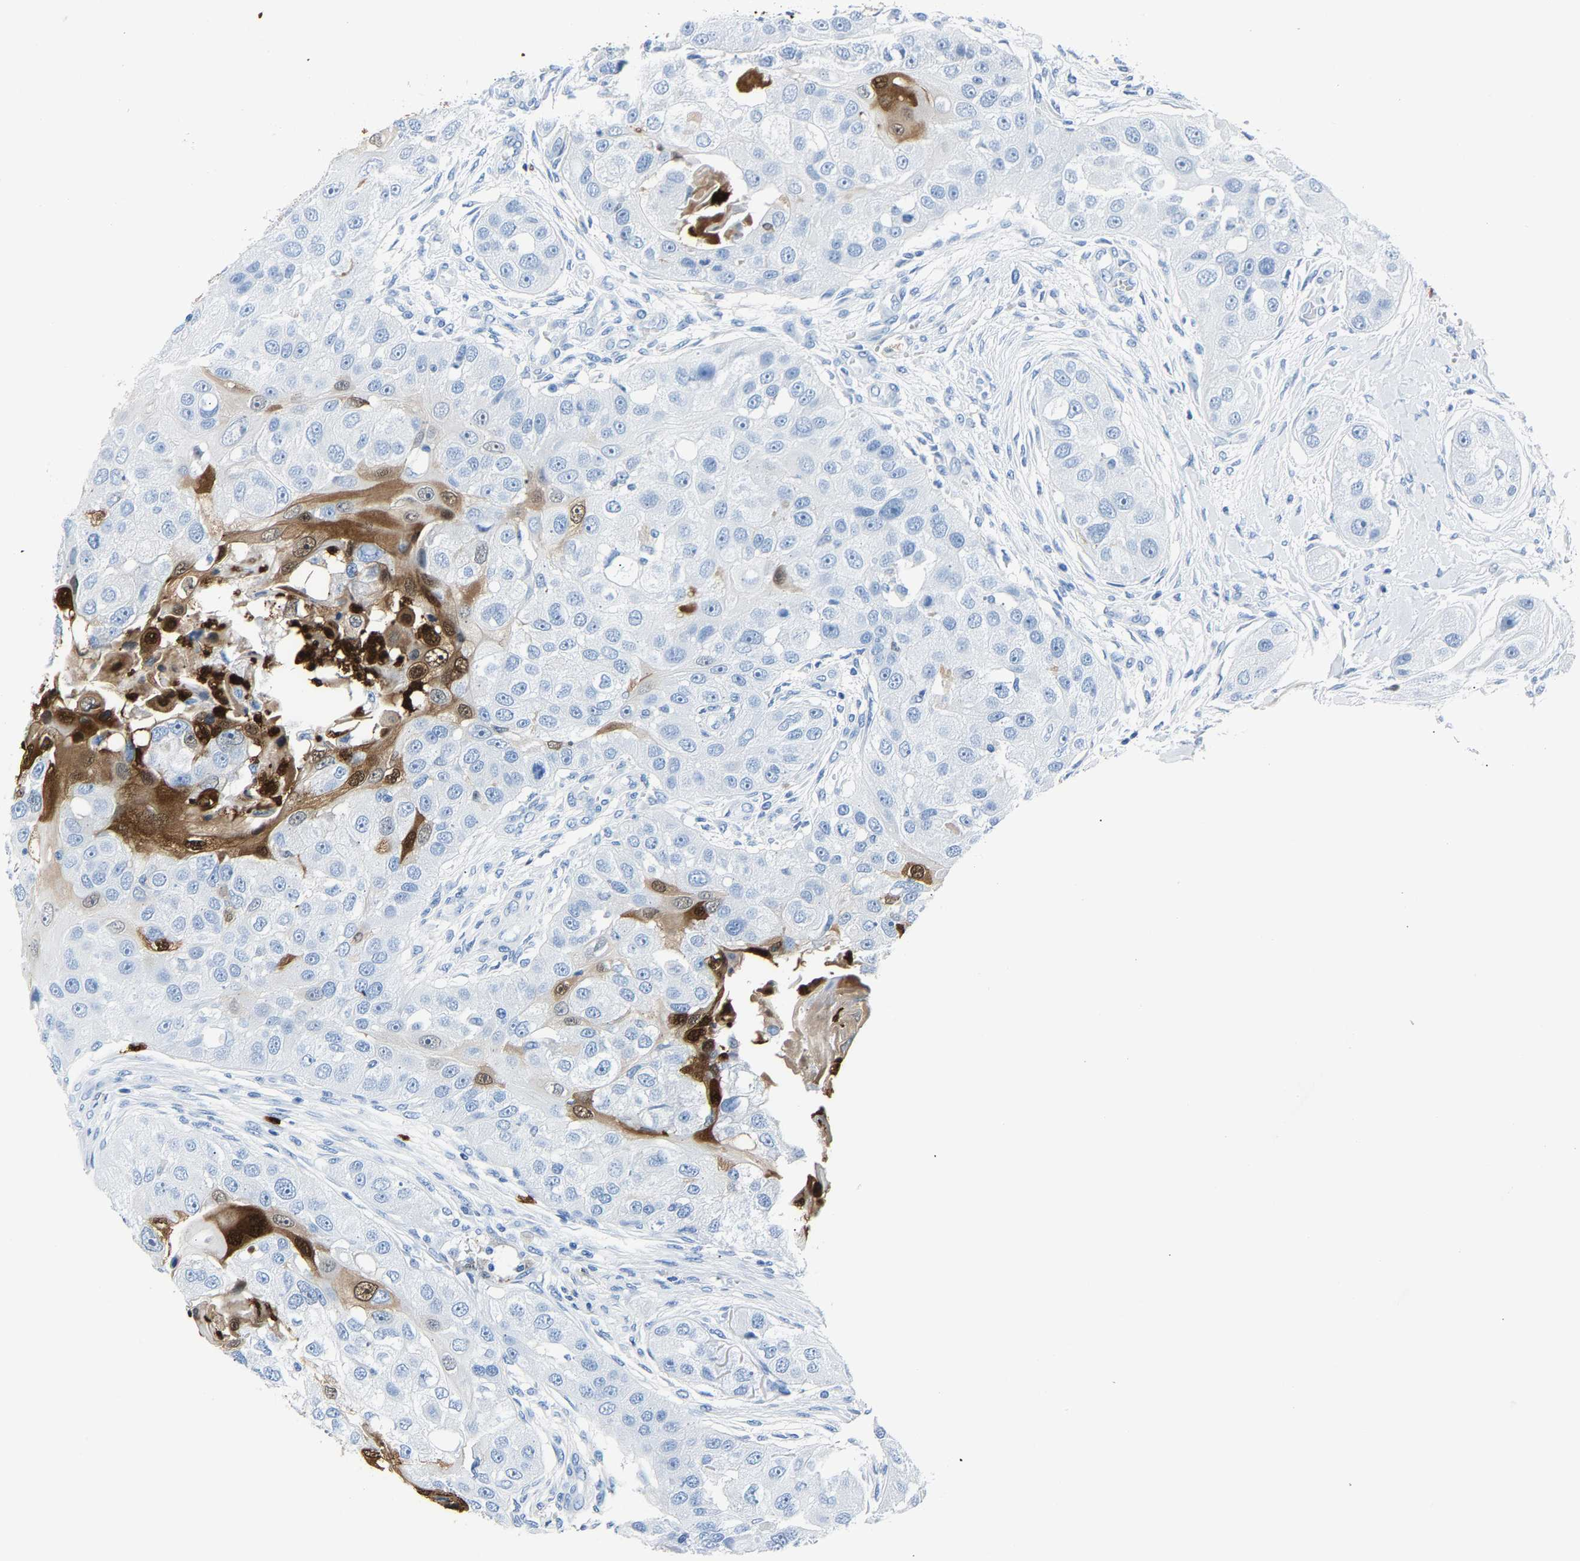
{"staining": {"intensity": "strong", "quantity": "<25%", "location": "cytoplasmic/membranous,nuclear"}, "tissue": "head and neck cancer", "cell_type": "Tumor cells", "image_type": "cancer", "snomed": [{"axis": "morphology", "description": "Normal tissue, NOS"}, {"axis": "morphology", "description": "Squamous cell carcinoma, NOS"}, {"axis": "topography", "description": "Skeletal muscle"}, {"axis": "topography", "description": "Head-Neck"}], "caption": "Protein analysis of head and neck squamous cell carcinoma tissue shows strong cytoplasmic/membranous and nuclear positivity in about <25% of tumor cells. The staining was performed using DAB (3,3'-diaminobenzidine) to visualize the protein expression in brown, while the nuclei were stained in blue with hematoxylin (Magnification: 20x).", "gene": "S100P", "patient": {"sex": "male", "age": 51}}